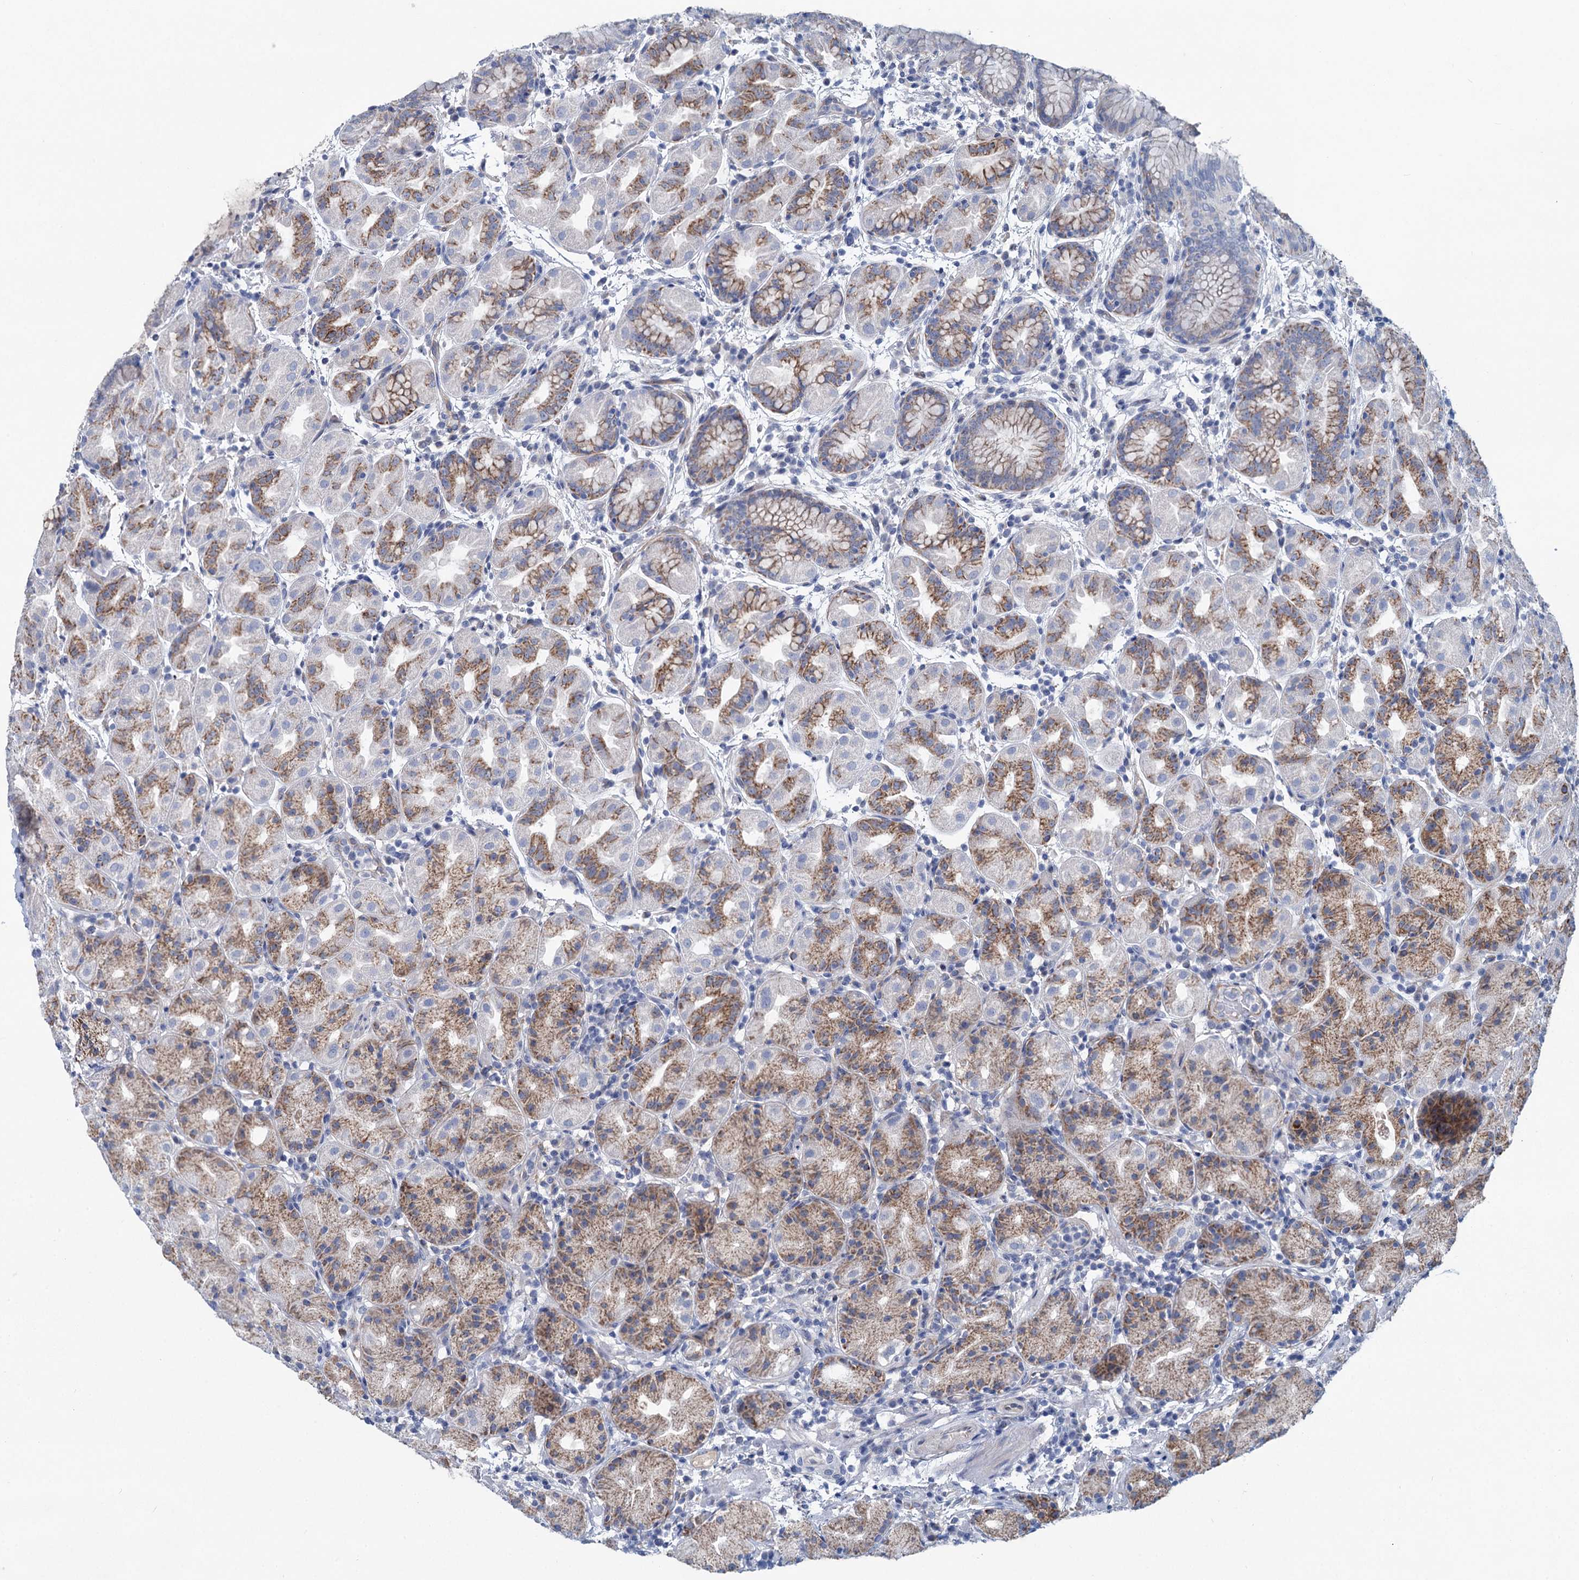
{"staining": {"intensity": "moderate", "quantity": "25%-75%", "location": "cytoplasmic/membranous"}, "tissue": "stomach", "cell_type": "Glandular cells", "image_type": "normal", "snomed": [{"axis": "morphology", "description": "Normal tissue, NOS"}, {"axis": "topography", "description": "Stomach"}], "caption": "Moderate cytoplasmic/membranous protein positivity is seen in approximately 25%-75% of glandular cells in stomach.", "gene": "CHDH", "patient": {"sex": "female", "age": 79}}